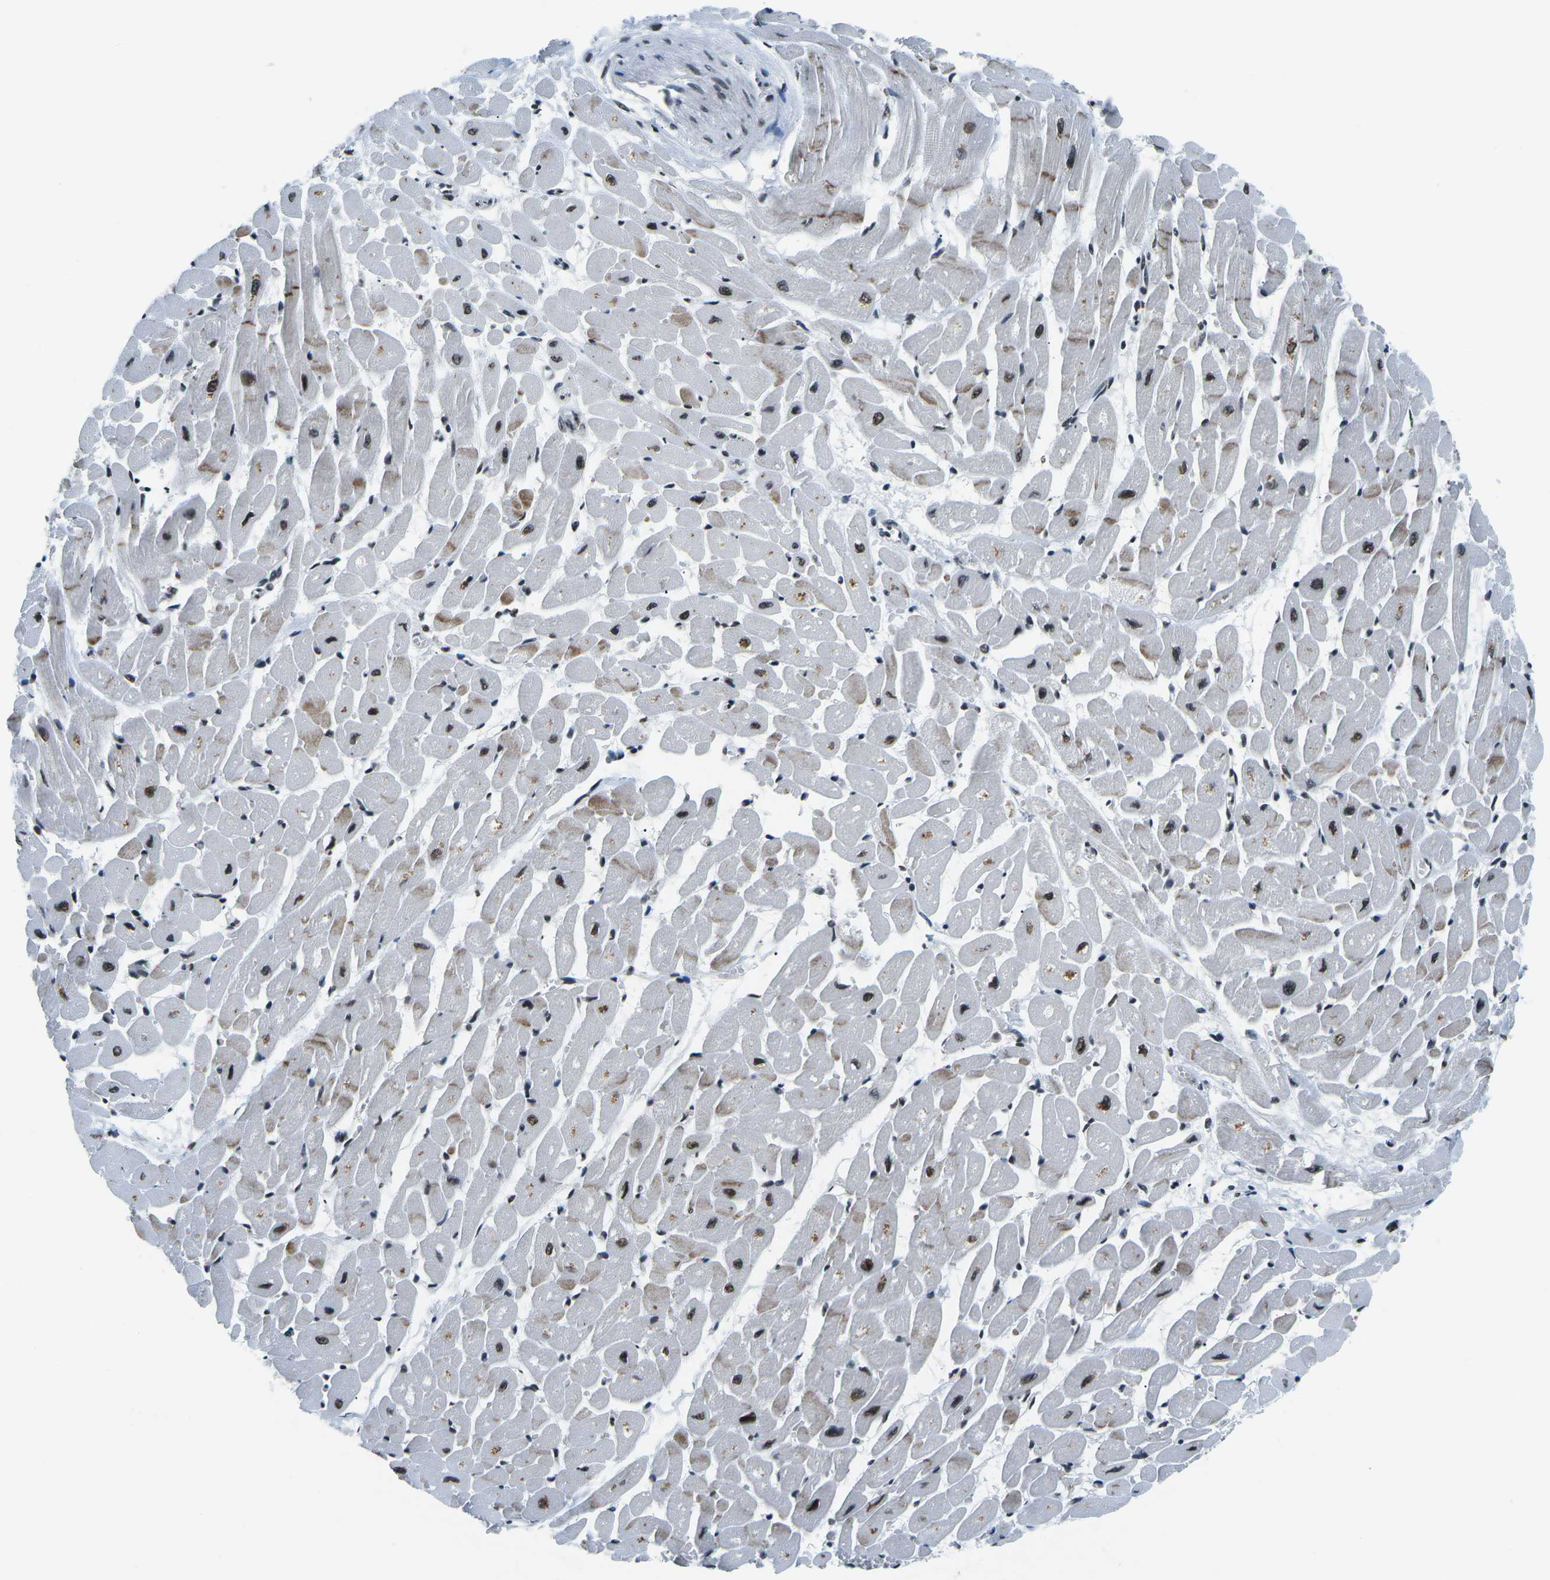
{"staining": {"intensity": "moderate", "quantity": "25%-75%", "location": "nuclear"}, "tissue": "heart muscle", "cell_type": "Cardiomyocytes", "image_type": "normal", "snomed": [{"axis": "morphology", "description": "Normal tissue, NOS"}, {"axis": "topography", "description": "Heart"}], "caption": "Immunohistochemical staining of unremarkable heart muscle demonstrates 25%-75% levels of moderate nuclear protein staining in about 25%-75% of cardiomyocytes.", "gene": "RBL2", "patient": {"sex": "male", "age": 45}}